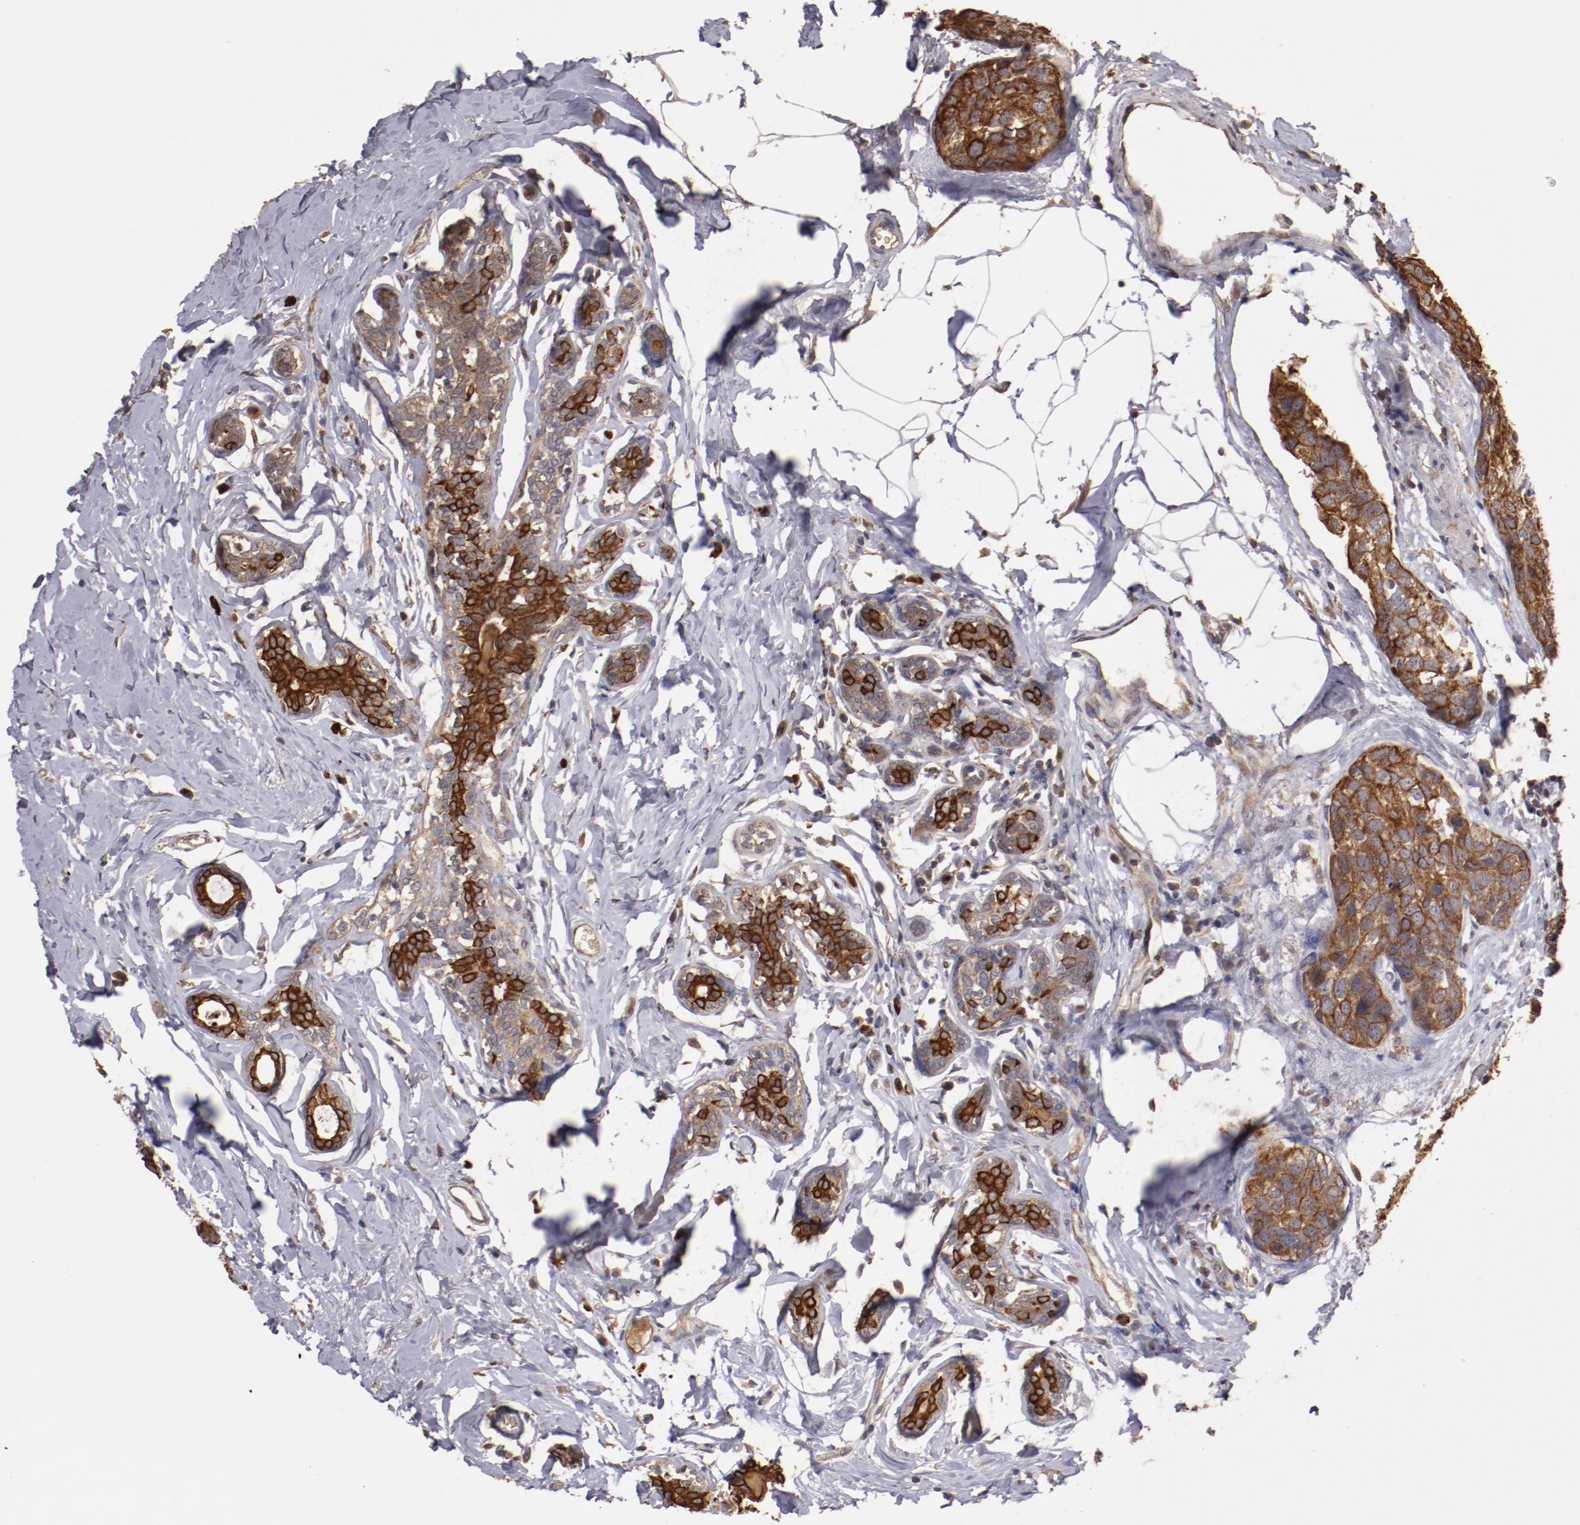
{"staining": {"intensity": "moderate", "quantity": ">75%", "location": "cytoplasmic/membranous"}, "tissue": "breast cancer", "cell_type": "Tumor cells", "image_type": "cancer", "snomed": [{"axis": "morphology", "description": "Normal tissue, NOS"}, {"axis": "morphology", "description": "Duct carcinoma"}, {"axis": "topography", "description": "Breast"}], "caption": "Brown immunohistochemical staining in breast infiltrating ductal carcinoma reveals moderate cytoplasmic/membranous staining in approximately >75% of tumor cells. The staining was performed using DAB, with brown indicating positive protein expression. Nuclei are stained blue with hematoxylin.", "gene": "SRRD", "patient": {"sex": "female", "age": 50}}